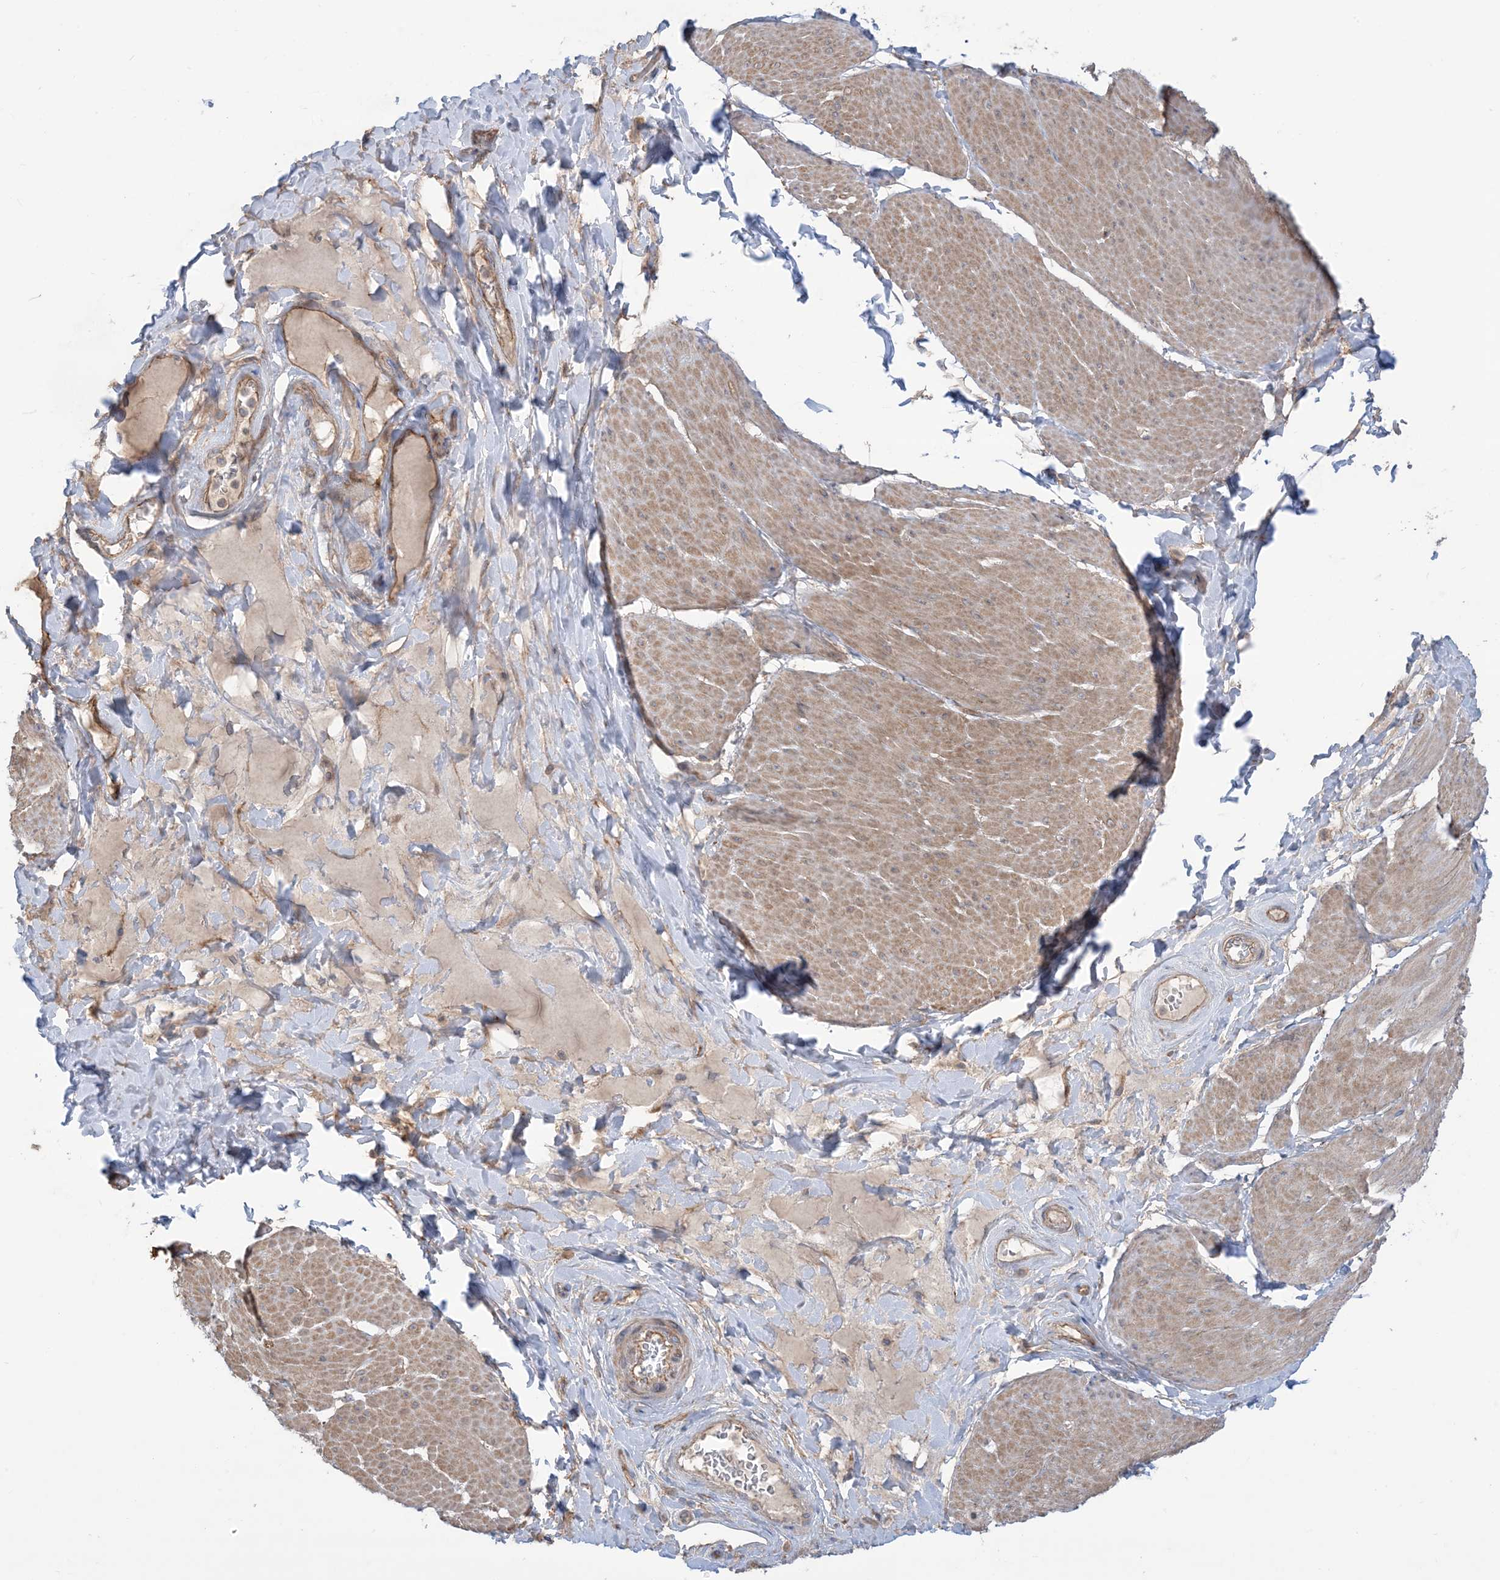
{"staining": {"intensity": "moderate", "quantity": ">75%", "location": "cytoplasmic/membranous"}, "tissue": "smooth muscle", "cell_type": "Smooth muscle cells", "image_type": "normal", "snomed": [{"axis": "morphology", "description": "Urothelial carcinoma, High grade"}, {"axis": "topography", "description": "Urinary bladder"}], "caption": "High-magnification brightfield microscopy of benign smooth muscle stained with DAB (brown) and counterstained with hematoxylin (blue). smooth muscle cells exhibit moderate cytoplasmic/membranous expression is seen in about>75% of cells. (Brightfield microscopy of DAB IHC at high magnification).", "gene": "CCNY", "patient": {"sex": "male", "age": 46}}